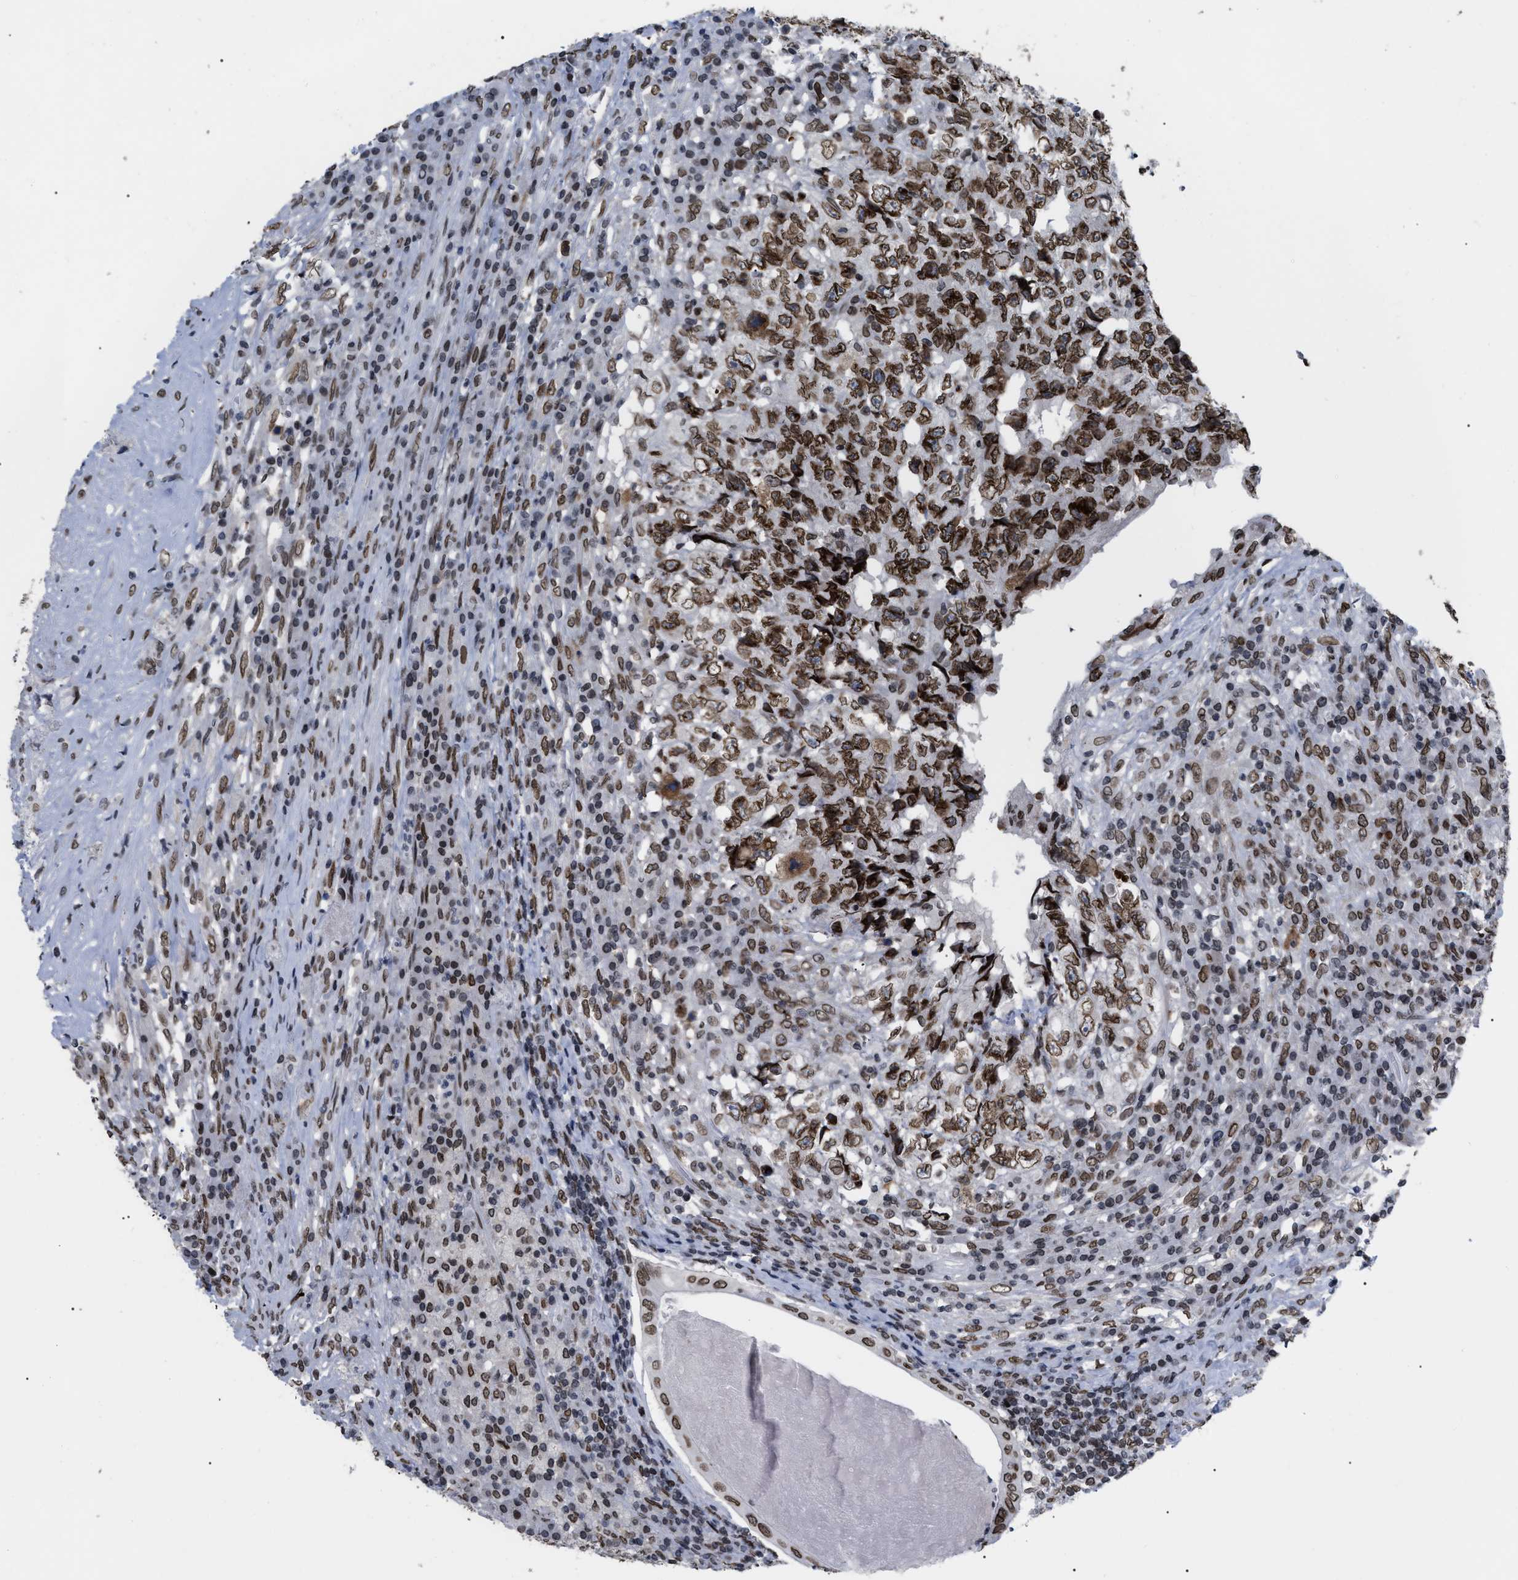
{"staining": {"intensity": "moderate", "quantity": ">75%", "location": "cytoplasmic/membranous,nuclear"}, "tissue": "testis cancer", "cell_type": "Tumor cells", "image_type": "cancer", "snomed": [{"axis": "morphology", "description": "Necrosis, NOS"}, {"axis": "morphology", "description": "Carcinoma, Embryonal, NOS"}, {"axis": "topography", "description": "Testis"}], "caption": "Protein staining by IHC shows moderate cytoplasmic/membranous and nuclear expression in about >75% of tumor cells in testis cancer (embryonal carcinoma).", "gene": "TPR", "patient": {"sex": "male", "age": 19}}